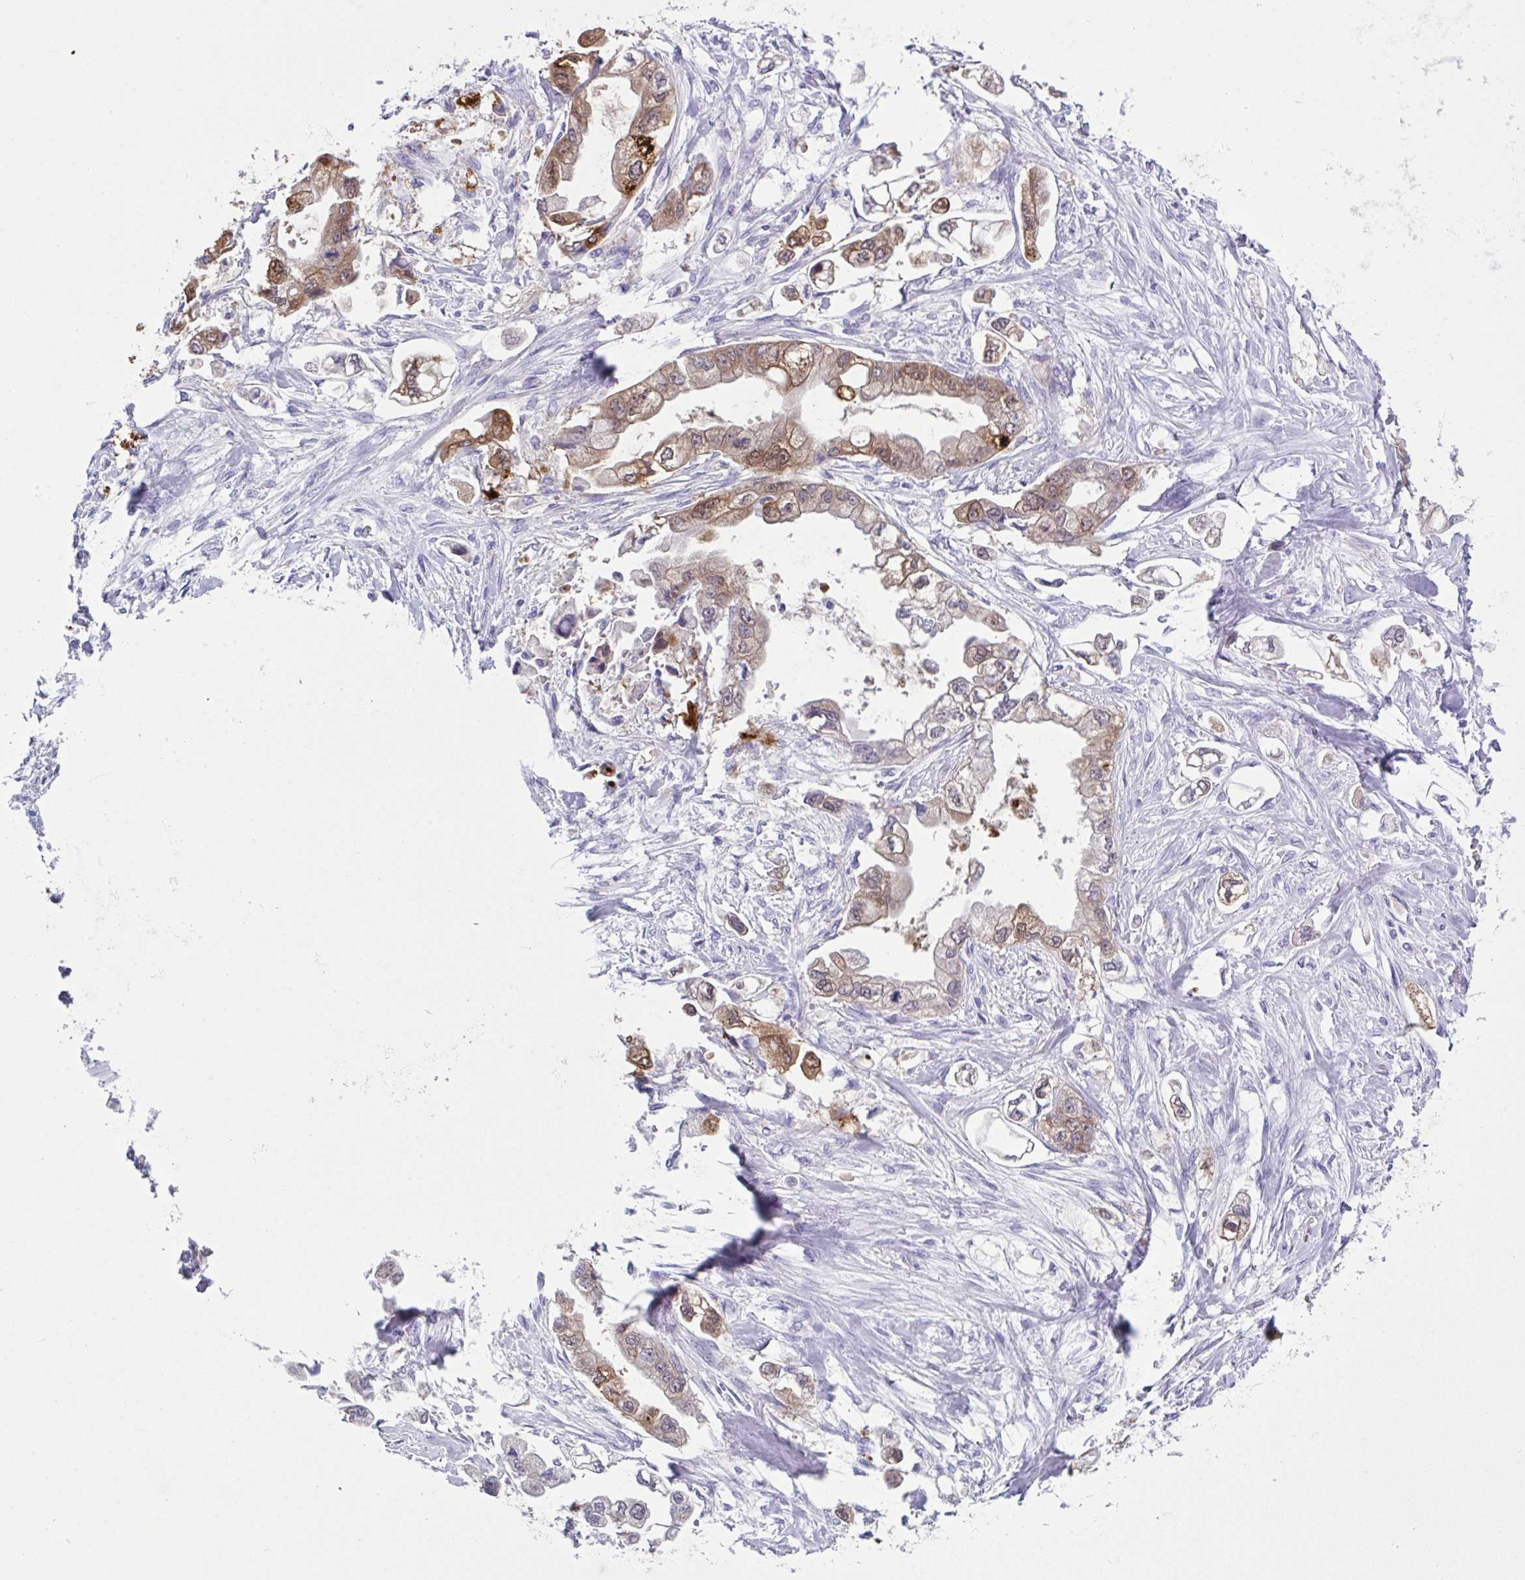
{"staining": {"intensity": "moderate", "quantity": ">75%", "location": "cytoplasmic/membranous,nuclear"}, "tissue": "stomach cancer", "cell_type": "Tumor cells", "image_type": "cancer", "snomed": [{"axis": "morphology", "description": "Adenocarcinoma, NOS"}, {"axis": "topography", "description": "Stomach"}], "caption": "High-magnification brightfield microscopy of stomach adenocarcinoma stained with DAB (3,3'-diaminobenzidine) (brown) and counterstained with hematoxylin (blue). tumor cells exhibit moderate cytoplasmic/membranous and nuclear staining is appreciated in about>75% of cells.", "gene": "LGALS4", "patient": {"sex": "male", "age": 62}}